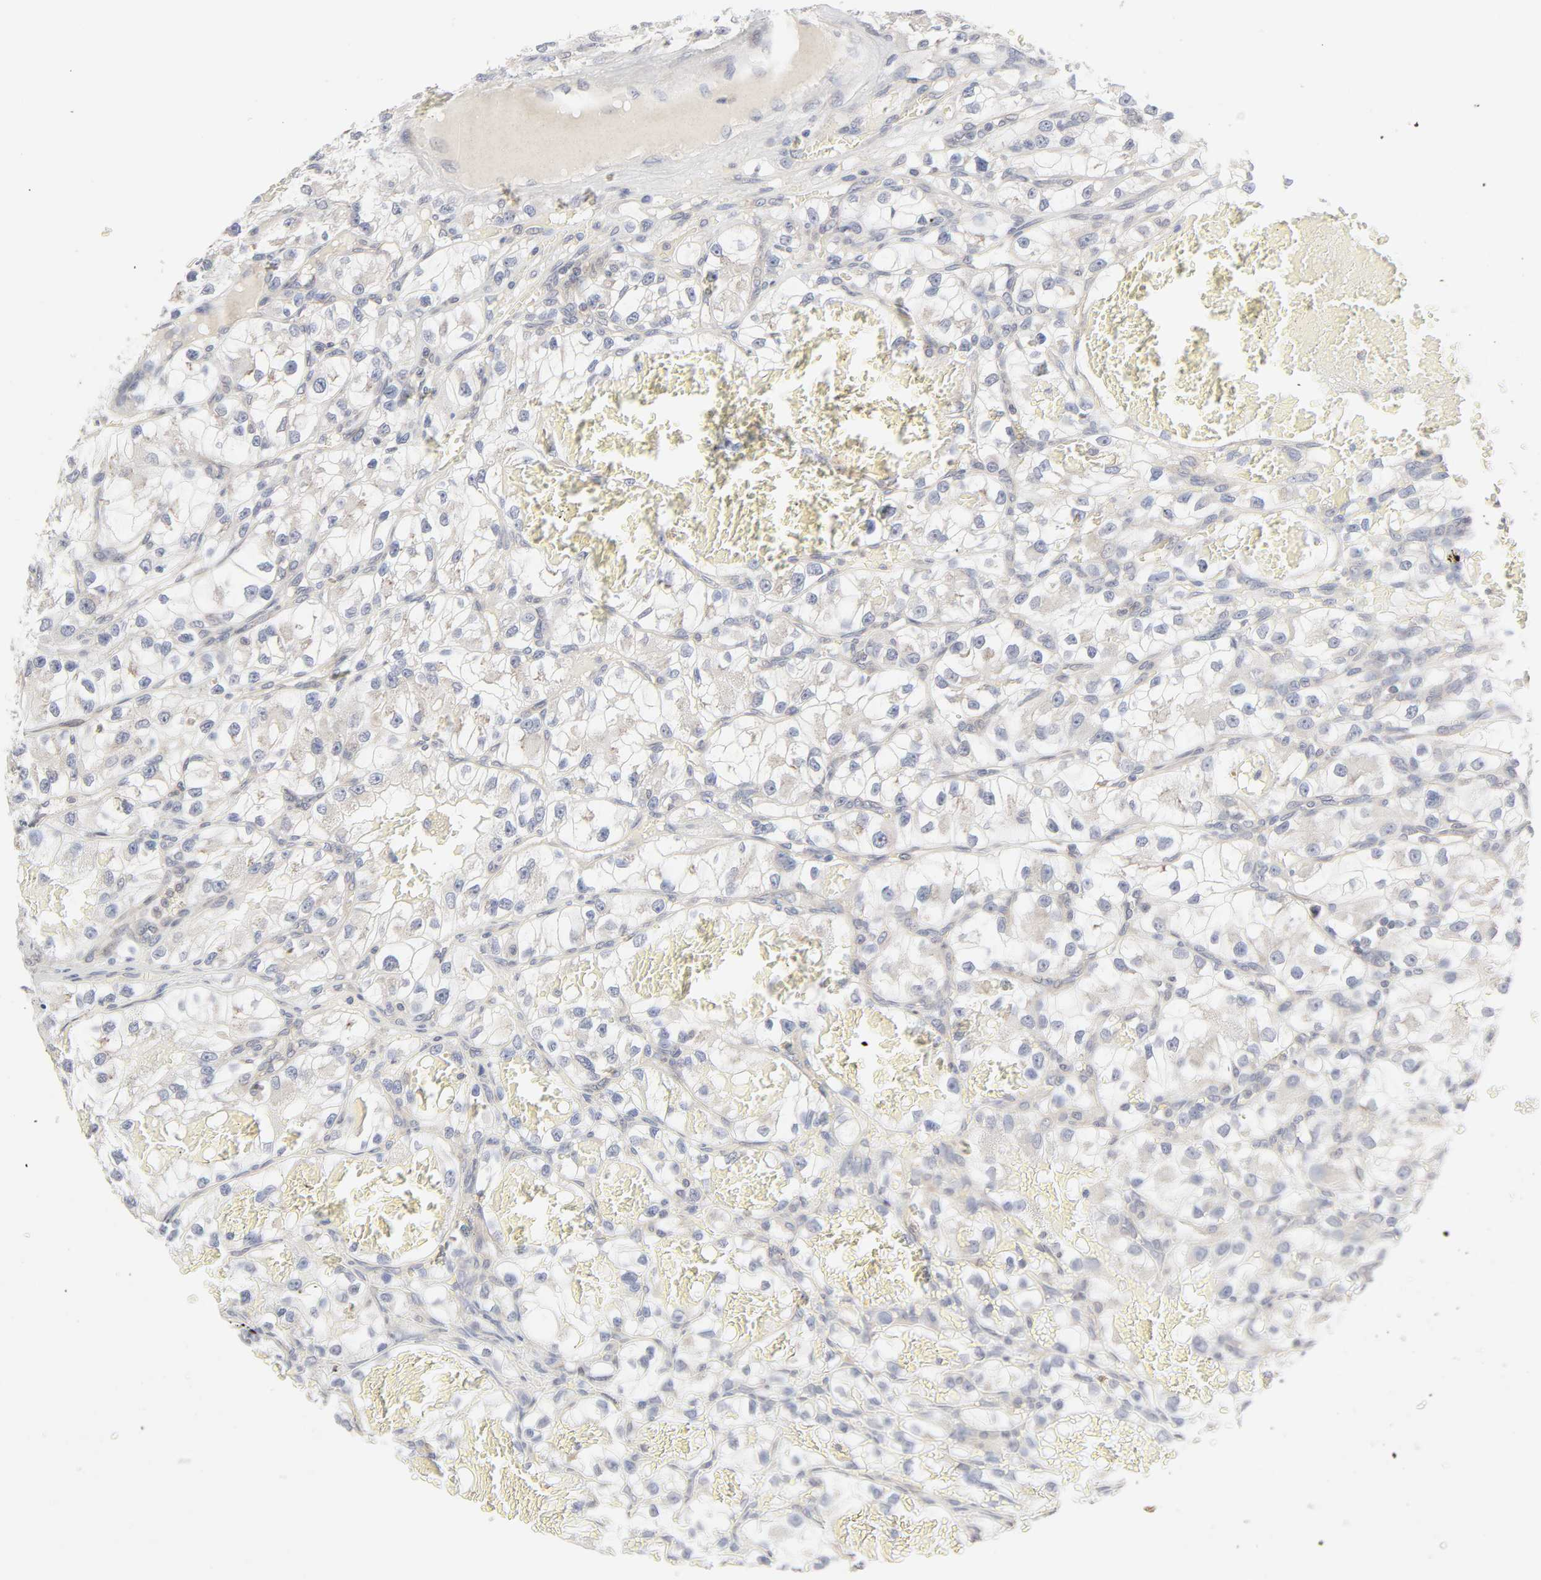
{"staining": {"intensity": "weak", "quantity": "<25%", "location": "cytoplasmic/membranous"}, "tissue": "renal cancer", "cell_type": "Tumor cells", "image_type": "cancer", "snomed": [{"axis": "morphology", "description": "Adenocarcinoma, NOS"}, {"axis": "topography", "description": "Kidney"}], "caption": "Immunohistochemical staining of renal cancer (adenocarcinoma) exhibits no significant expression in tumor cells.", "gene": "IL4R", "patient": {"sex": "female", "age": 57}}